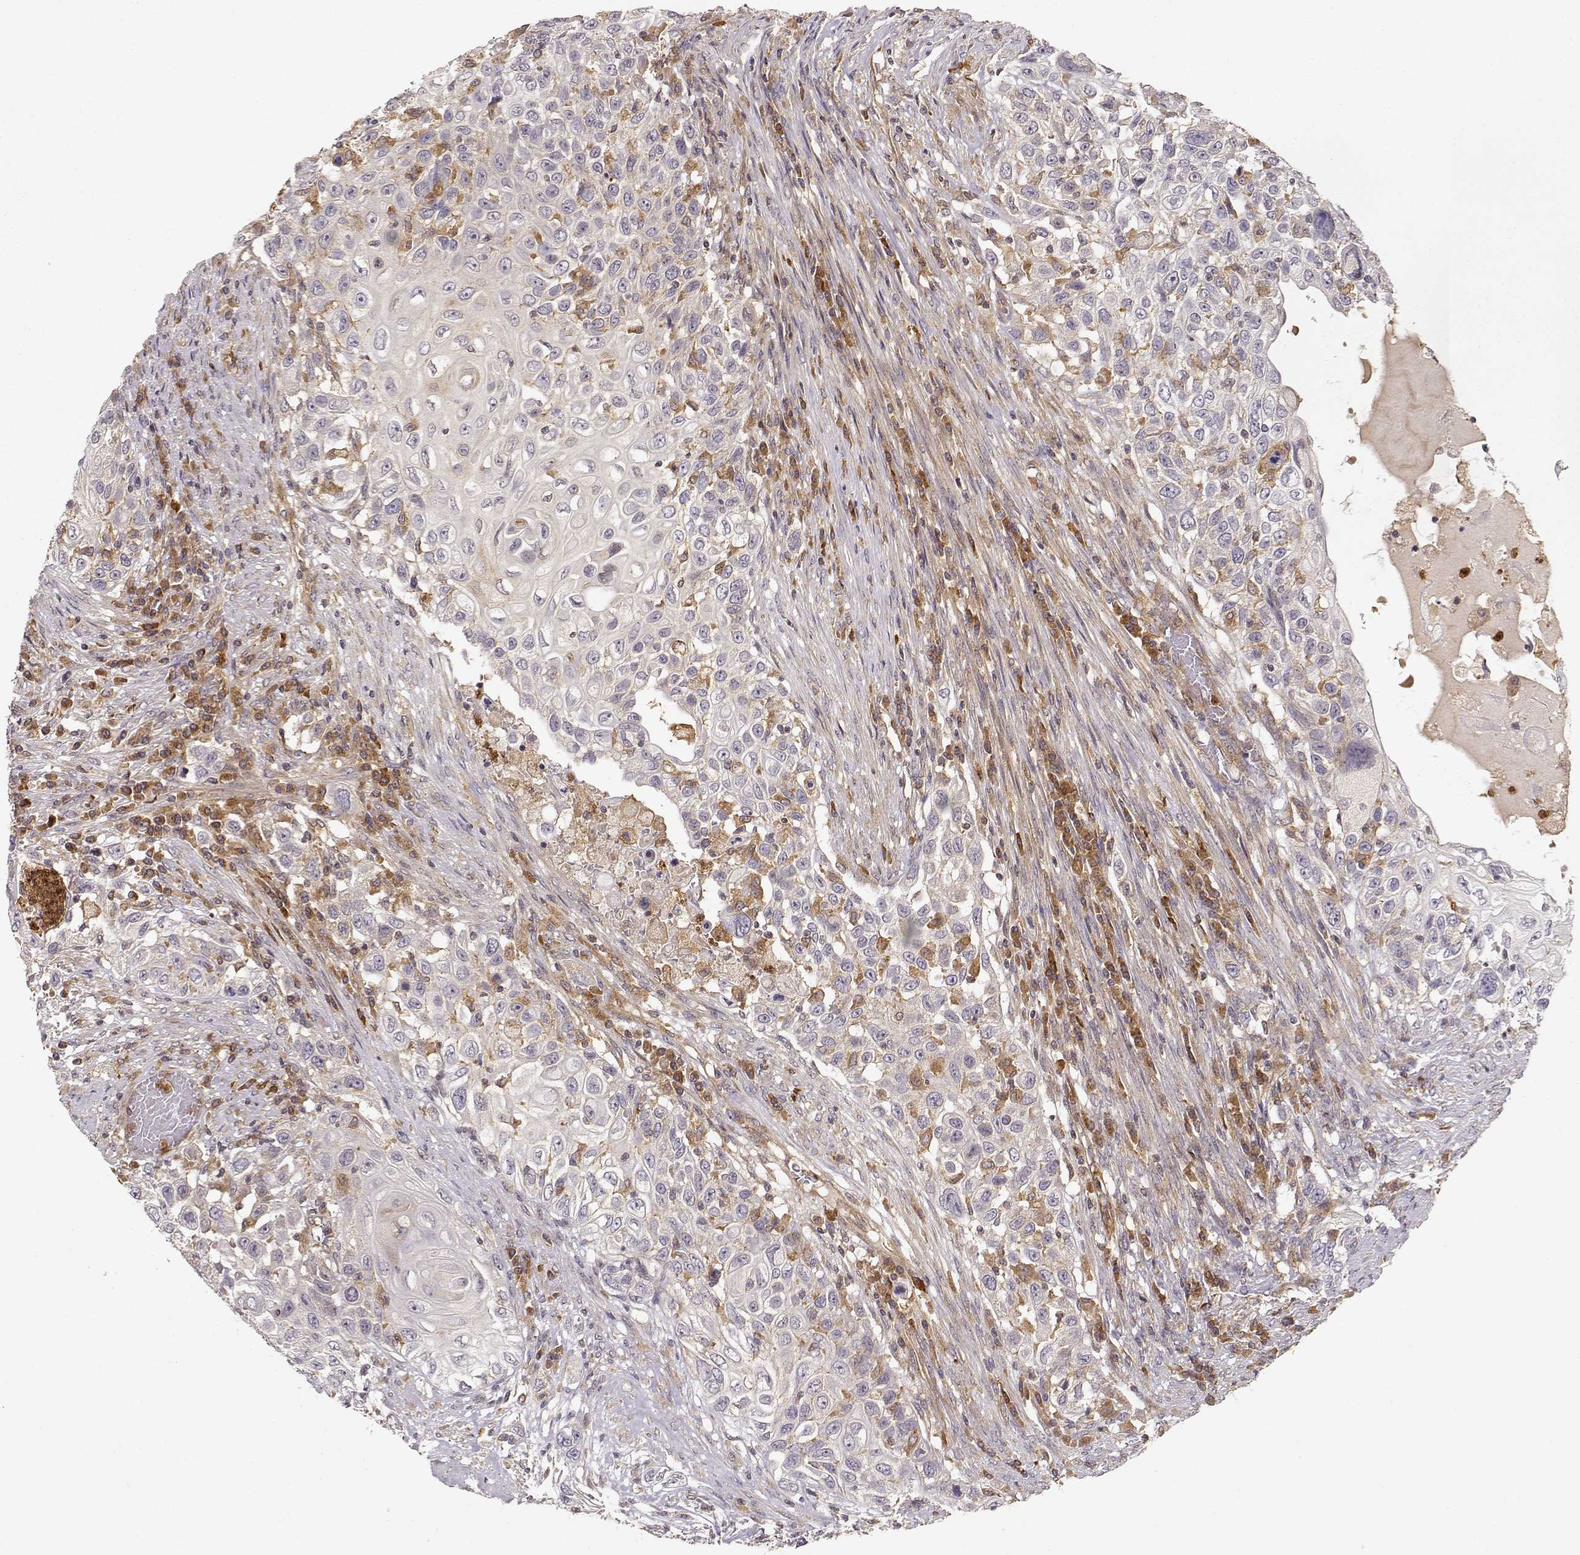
{"staining": {"intensity": "weak", "quantity": ">75%", "location": "cytoplasmic/membranous"}, "tissue": "urothelial cancer", "cell_type": "Tumor cells", "image_type": "cancer", "snomed": [{"axis": "morphology", "description": "Urothelial carcinoma, High grade"}, {"axis": "topography", "description": "Urinary bladder"}], "caption": "Urothelial carcinoma (high-grade) was stained to show a protein in brown. There is low levels of weak cytoplasmic/membranous positivity in approximately >75% of tumor cells.", "gene": "ARHGEF2", "patient": {"sex": "female", "age": 56}}